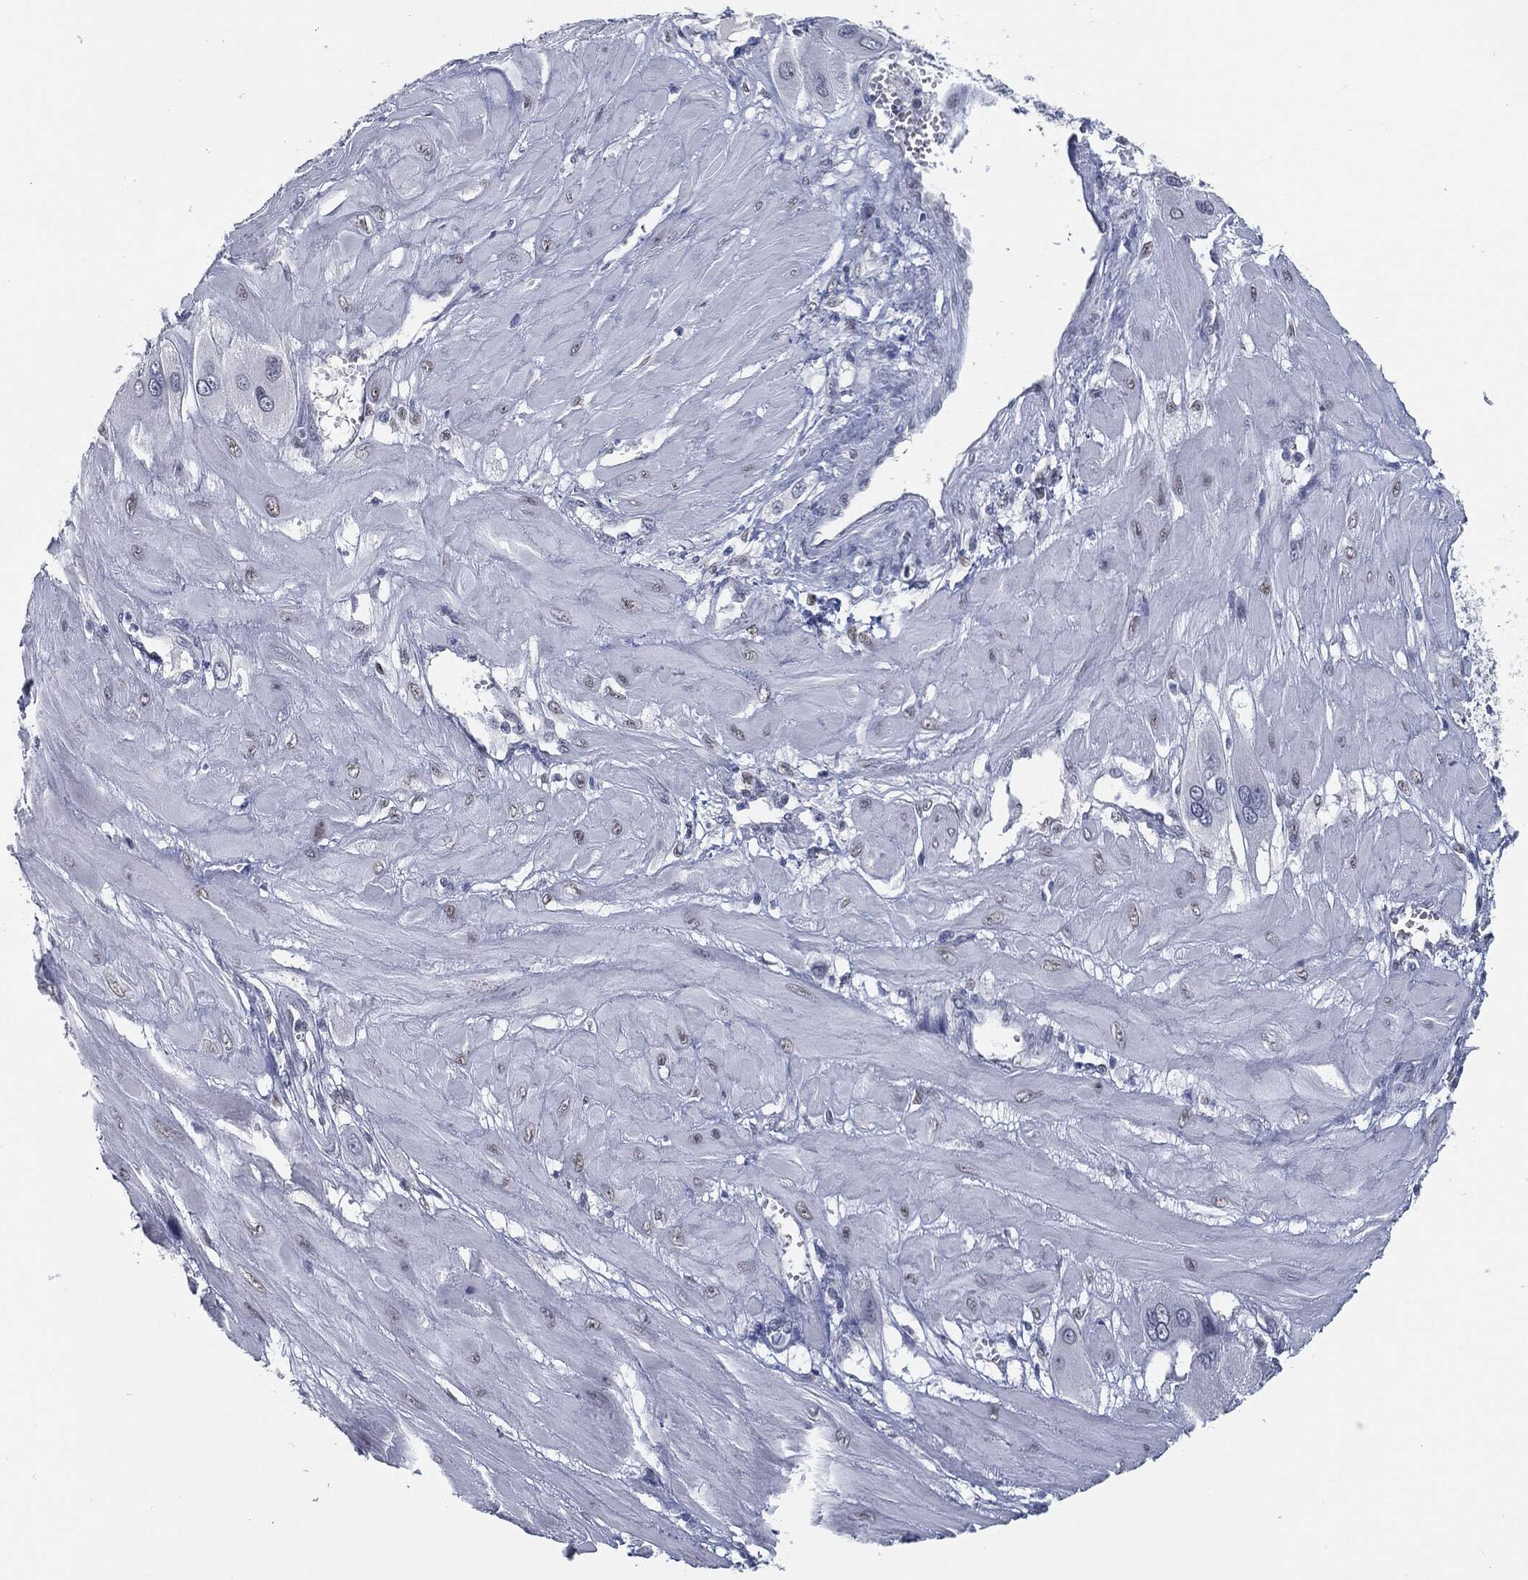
{"staining": {"intensity": "negative", "quantity": "none", "location": "none"}, "tissue": "cervical cancer", "cell_type": "Tumor cells", "image_type": "cancer", "snomed": [{"axis": "morphology", "description": "Squamous cell carcinoma, NOS"}, {"axis": "topography", "description": "Cervix"}], "caption": "DAB (3,3'-diaminobenzidine) immunohistochemical staining of cervical cancer demonstrates no significant positivity in tumor cells. The staining was performed using DAB (3,3'-diaminobenzidine) to visualize the protein expression in brown, while the nuclei were stained in blue with hematoxylin (Magnification: 20x).", "gene": "PROM1", "patient": {"sex": "female", "age": 34}}